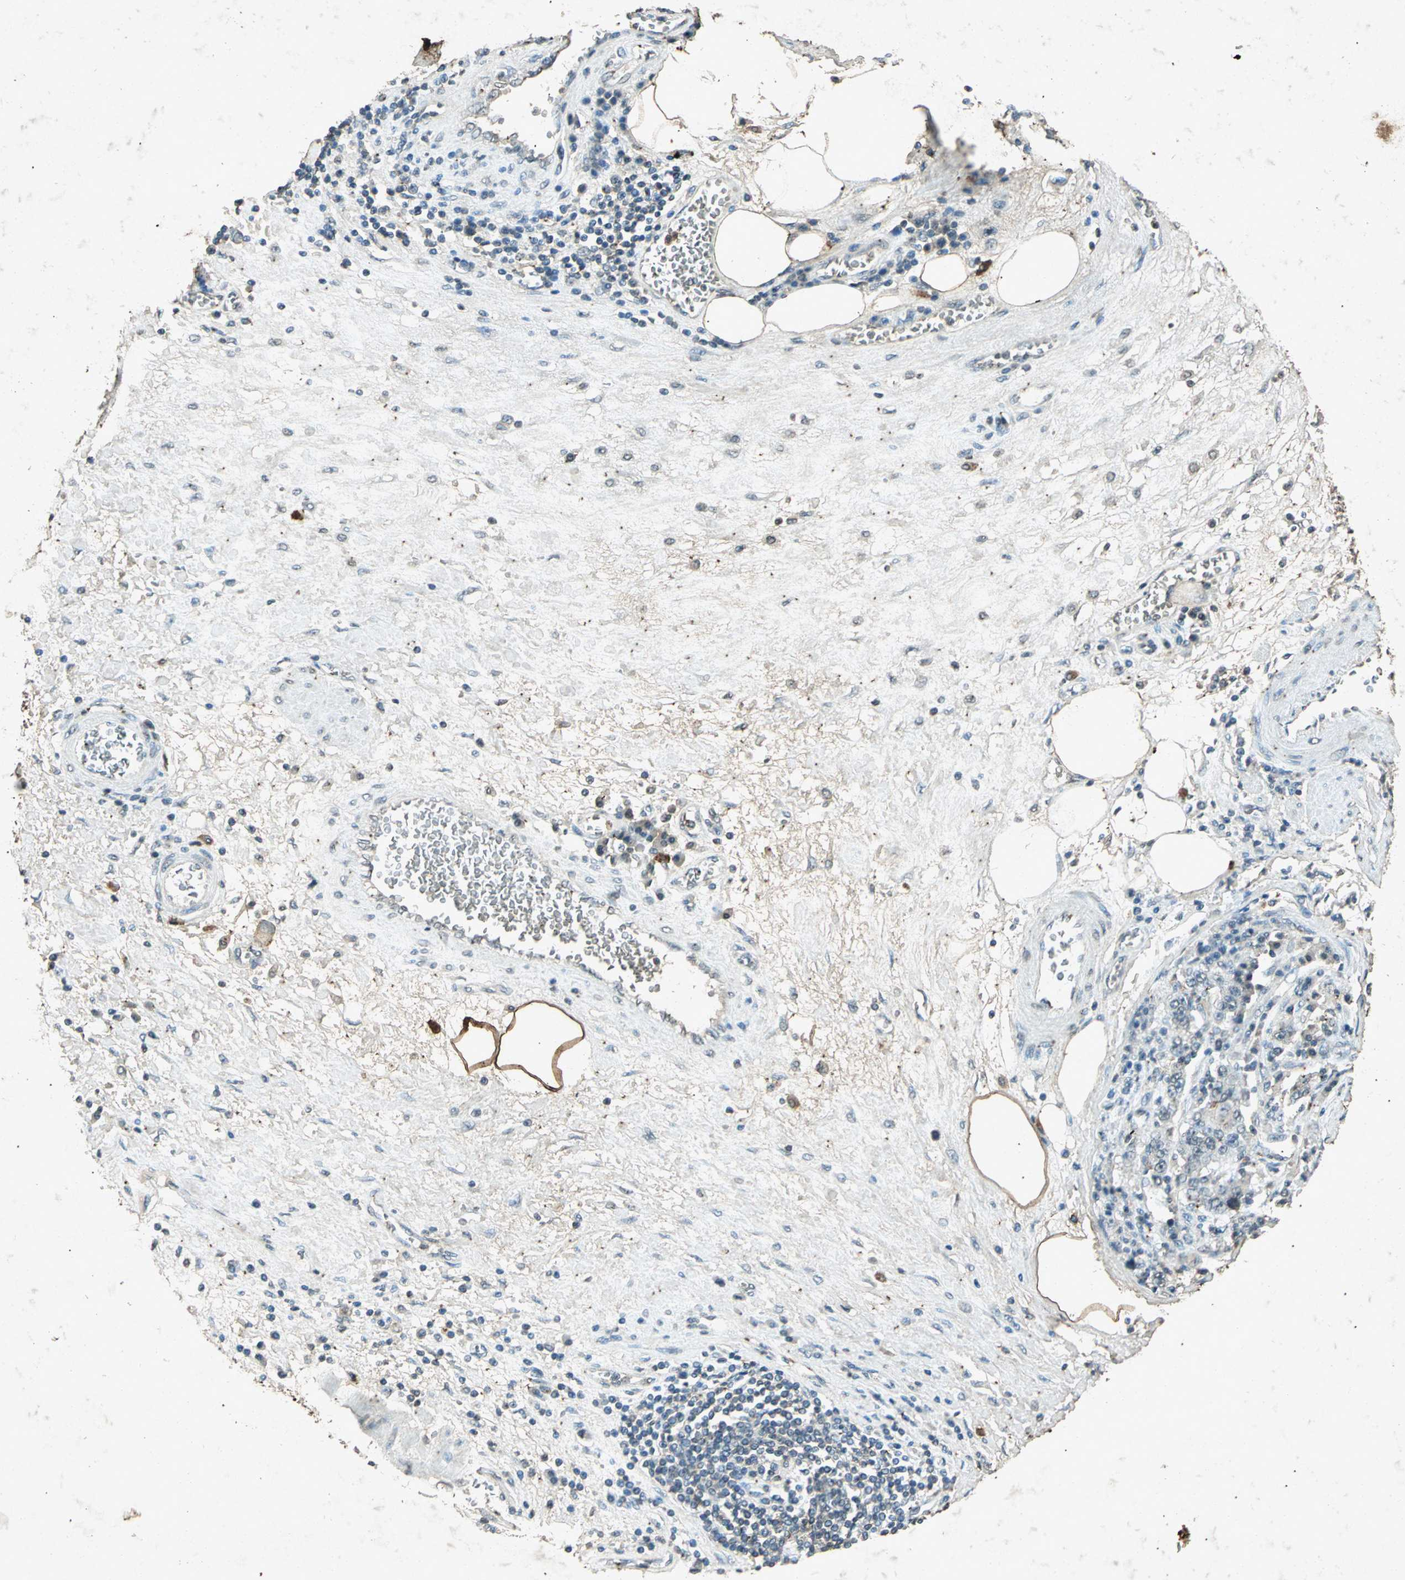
{"staining": {"intensity": "negative", "quantity": "none", "location": "none"}, "tissue": "stomach cancer", "cell_type": "Tumor cells", "image_type": "cancer", "snomed": [{"axis": "morphology", "description": "Normal tissue, NOS"}, {"axis": "morphology", "description": "Adenocarcinoma, NOS"}, {"axis": "topography", "description": "Stomach, upper"}, {"axis": "topography", "description": "Stomach"}], "caption": "The histopathology image shows no significant staining in tumor cells of stomach adenocarcinoma.", "gene": "PSEN1", "patient": {"sex": "male", "age": 59}}